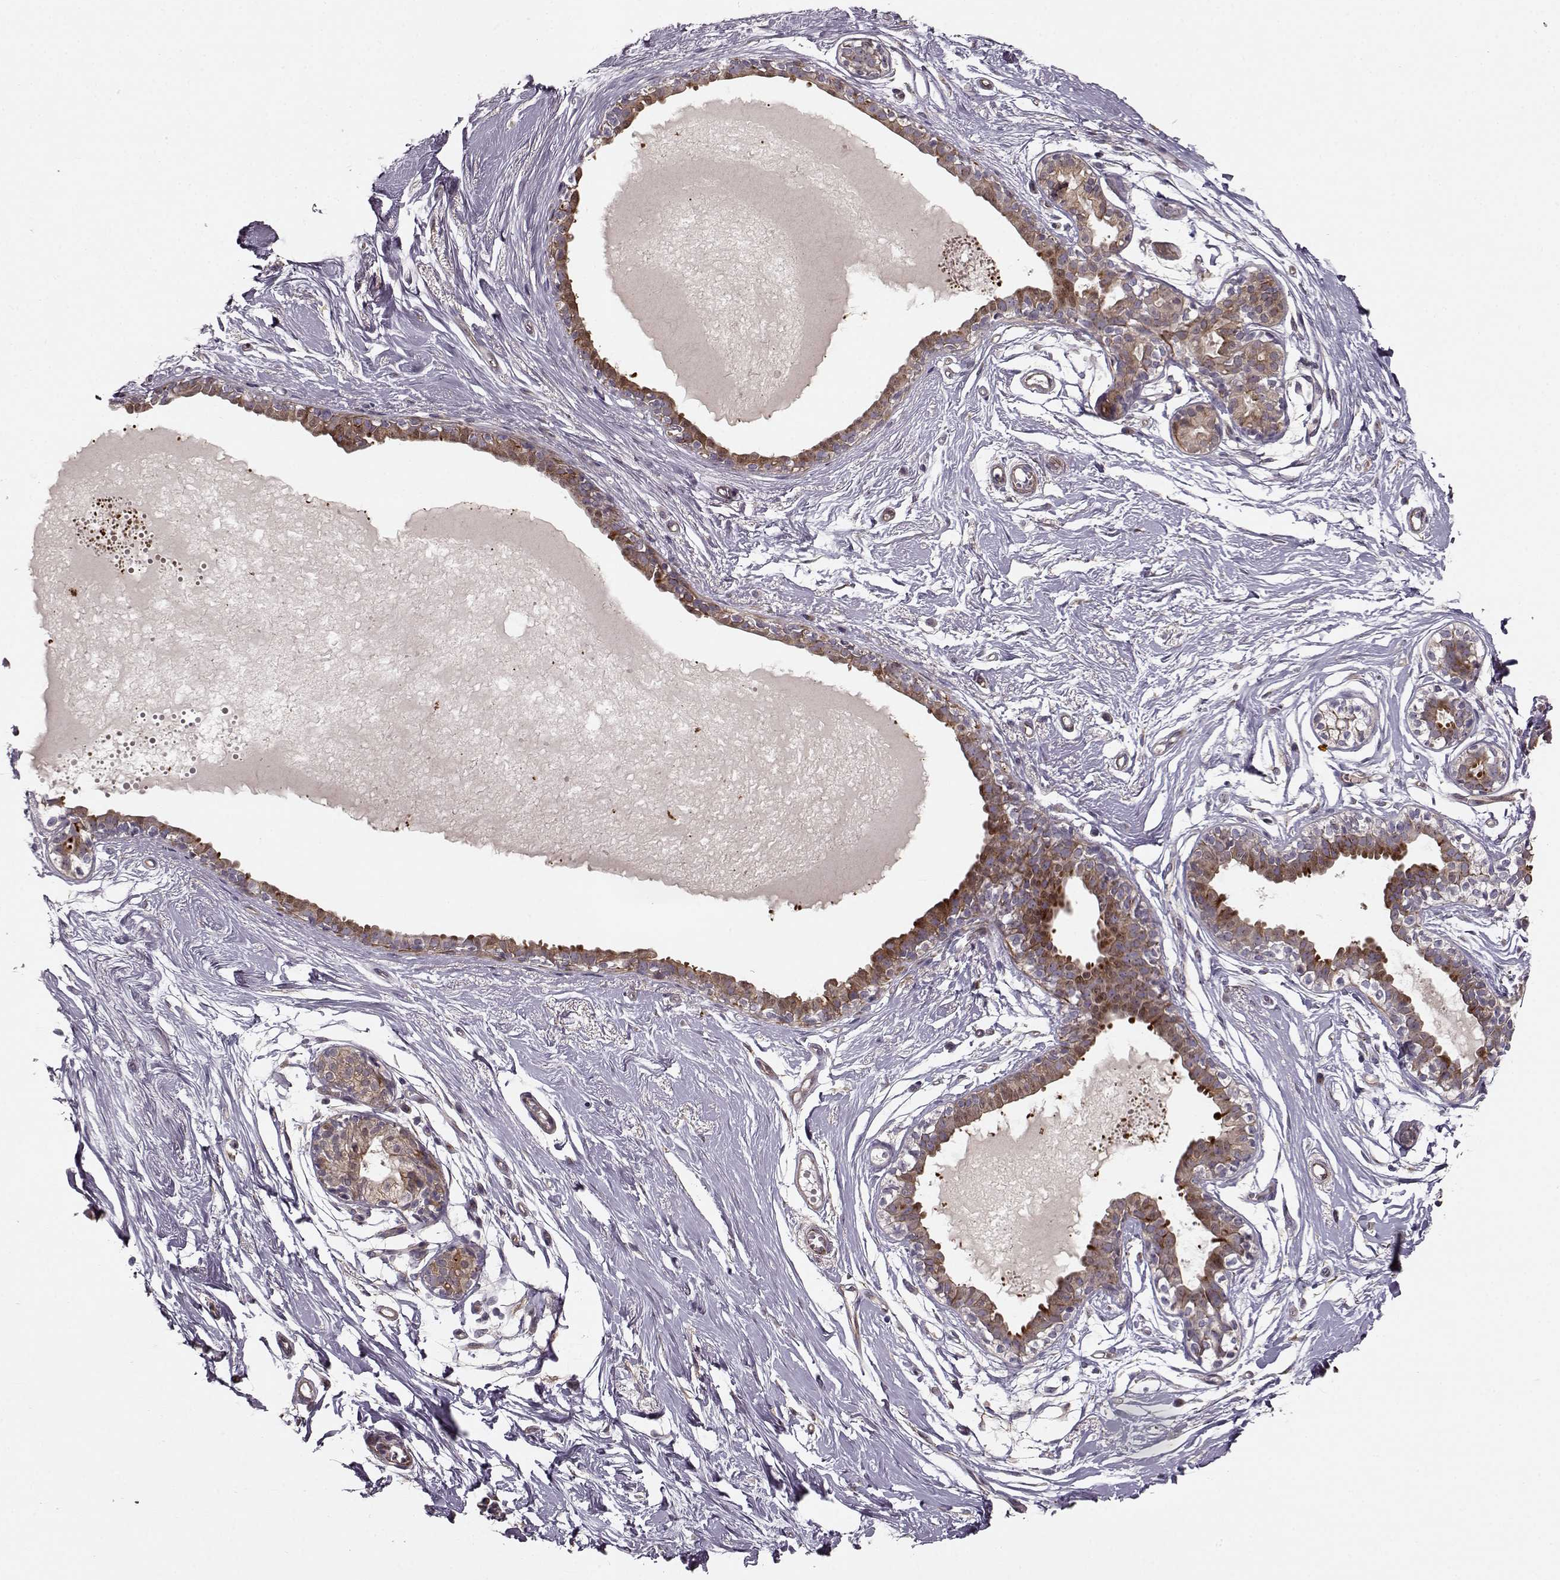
{"staining": {"intensity": "negative", "quantity": "none", "location": "none"}, "tissue": "breast", "cell_type": "Adipocytes", "image_type": "normal", "snomed": [{"axis": "morphology", "description": "Normal tissue, NOS"}, {"axis": "topography", "description": "Breast"}], "caption": "This is a image of immunohistochemistry (IHC) staining of unremarkable breast, which shows no staining in adipocytes.", "gene": "MTR", "patient": {"sex": "female", "age": 49}}